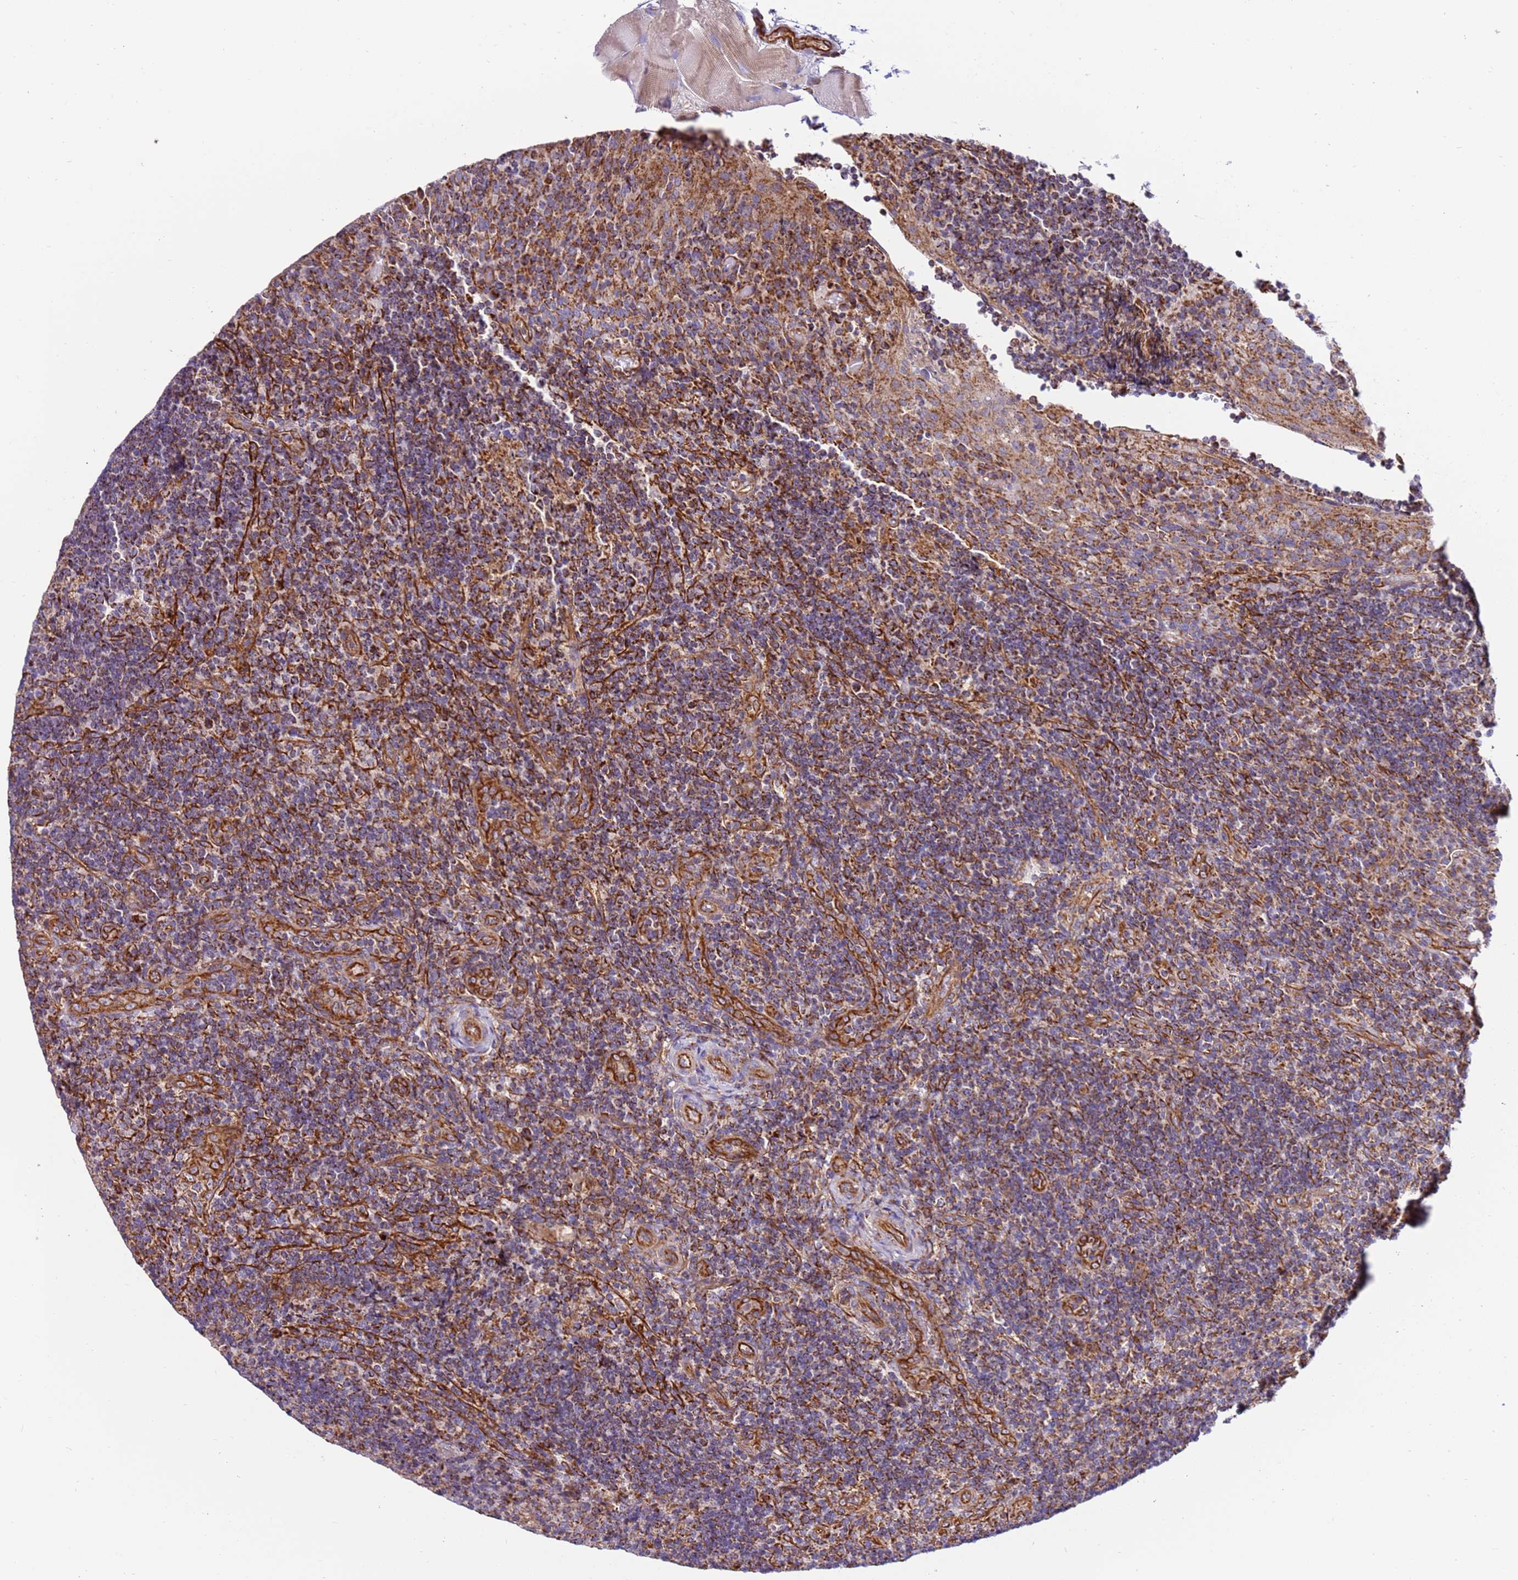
{"staining": {"intensity": "moderate", "quantity": ">75%", "location": "cytoplasmic/membranous"}, "tissue": "tonsil", "cell_type": "Germinal center cells", "image_type": "normal", "snomed": [{"axis": "morphology", "description": "Normal tissue, NOS"}, {"axis": "topography", "description": "Tonsil"}], "caption": "An image of human tonsil stained for a protein displays moderate cytoplasmic/membranous brown staining in germinal center cells. The protein is stained brown, and the nuclei are stained in blue (DAB IHC with brightfield microscopy, high magnification).", "gene": "MRPL20", "patient": {"sex": "male", "age": 17}}